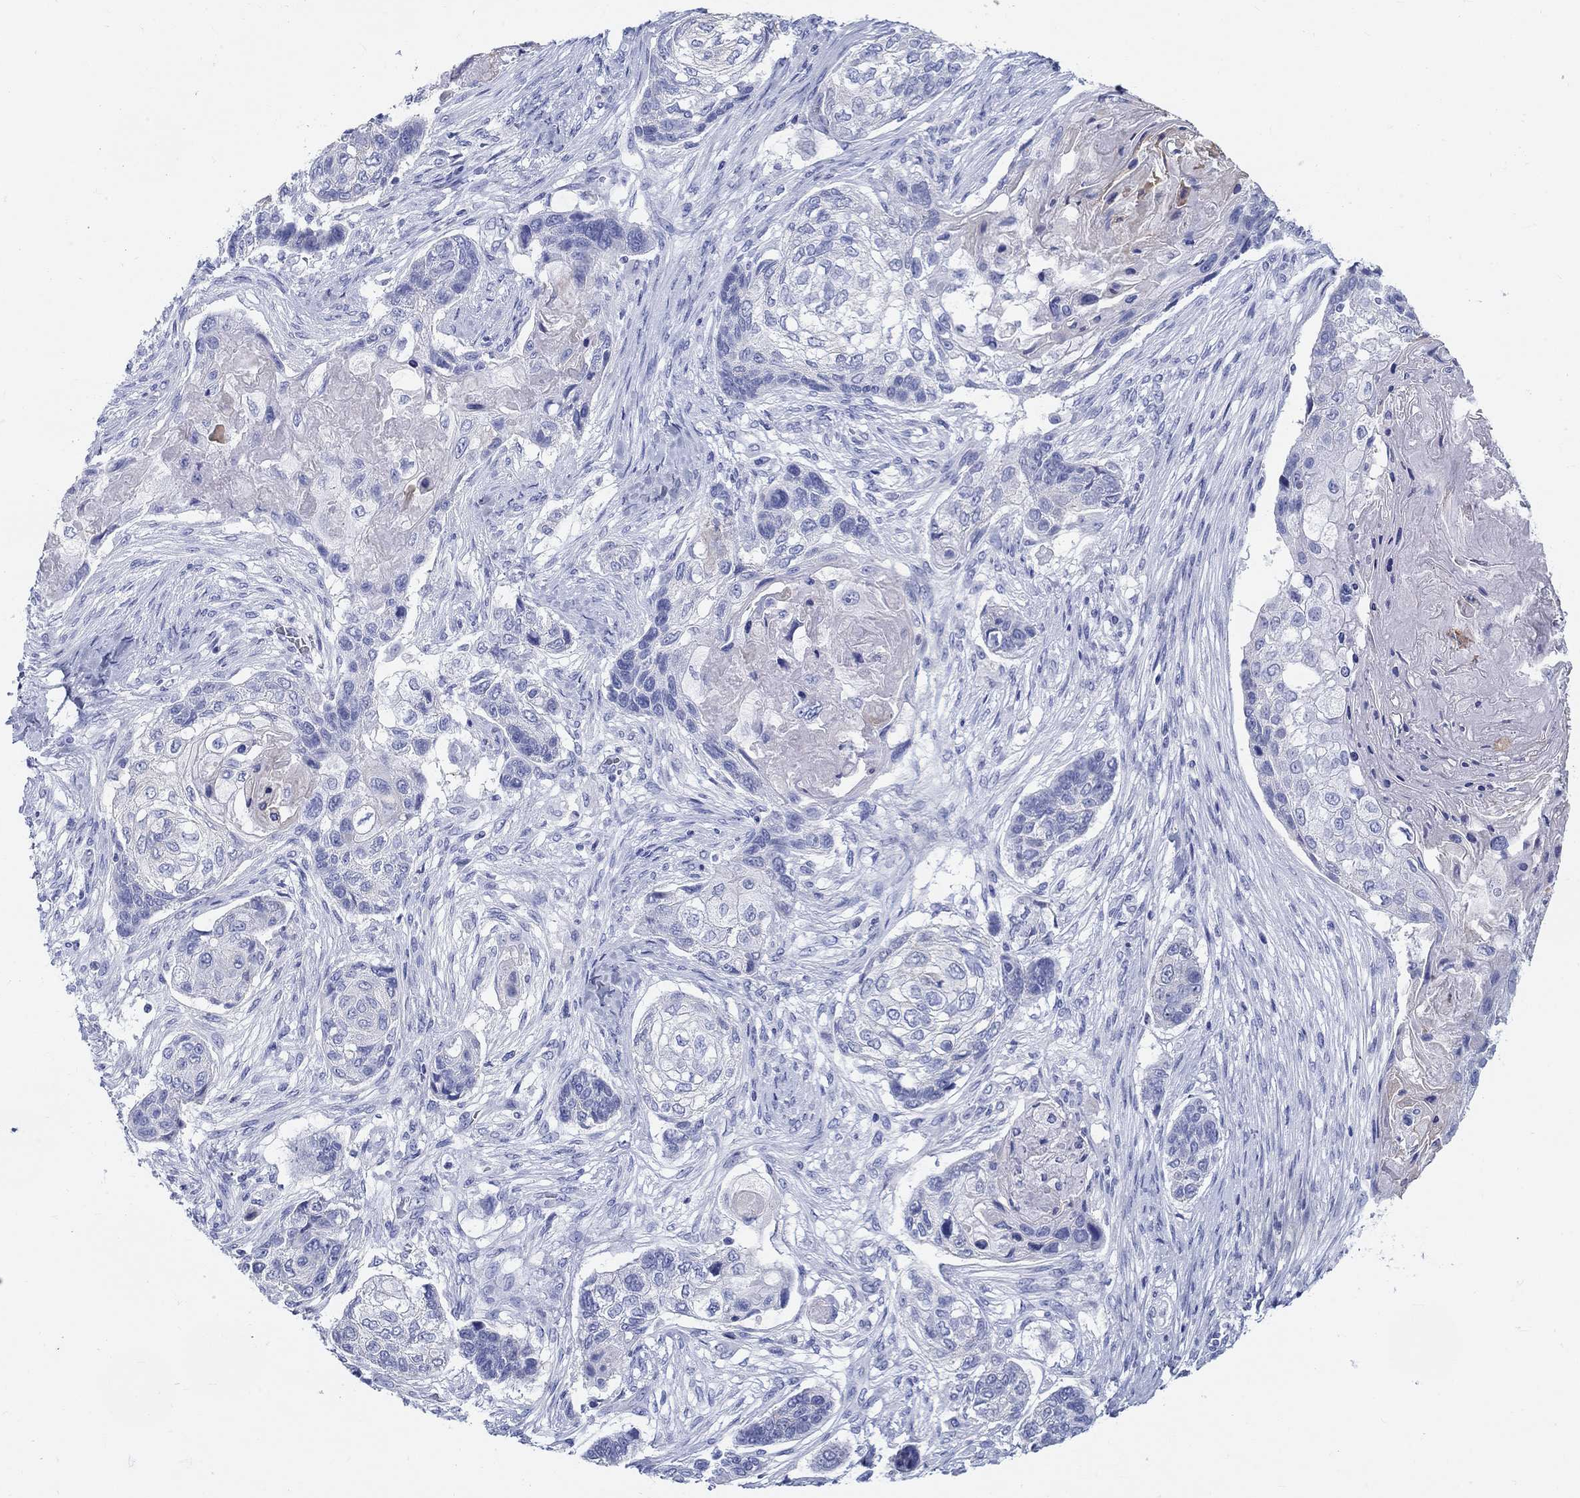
{"staining": {"intensity": "negative", "quantity": "none", "location": "none"}, "tissue": "lung cancer", "cell_type": "Tumor cells", "image_type": "cancer", "snomed": [{"axis": "morphology", "description": "Normal tissue, NOS"}, {"axis": "morphology", "description": "Squamous cell carcinoma, NOS"}, {"axis": "topography", "description": "Bronchus"}, {"axis": "topography", "description": "Lung"}], "caption": "A micrograph of lung squamous cell carcinoma stained for a protein reveals no brown staining in tumor cells.", "gene": "CRYGS", "patient": {"sex": "male", "age": 69}}